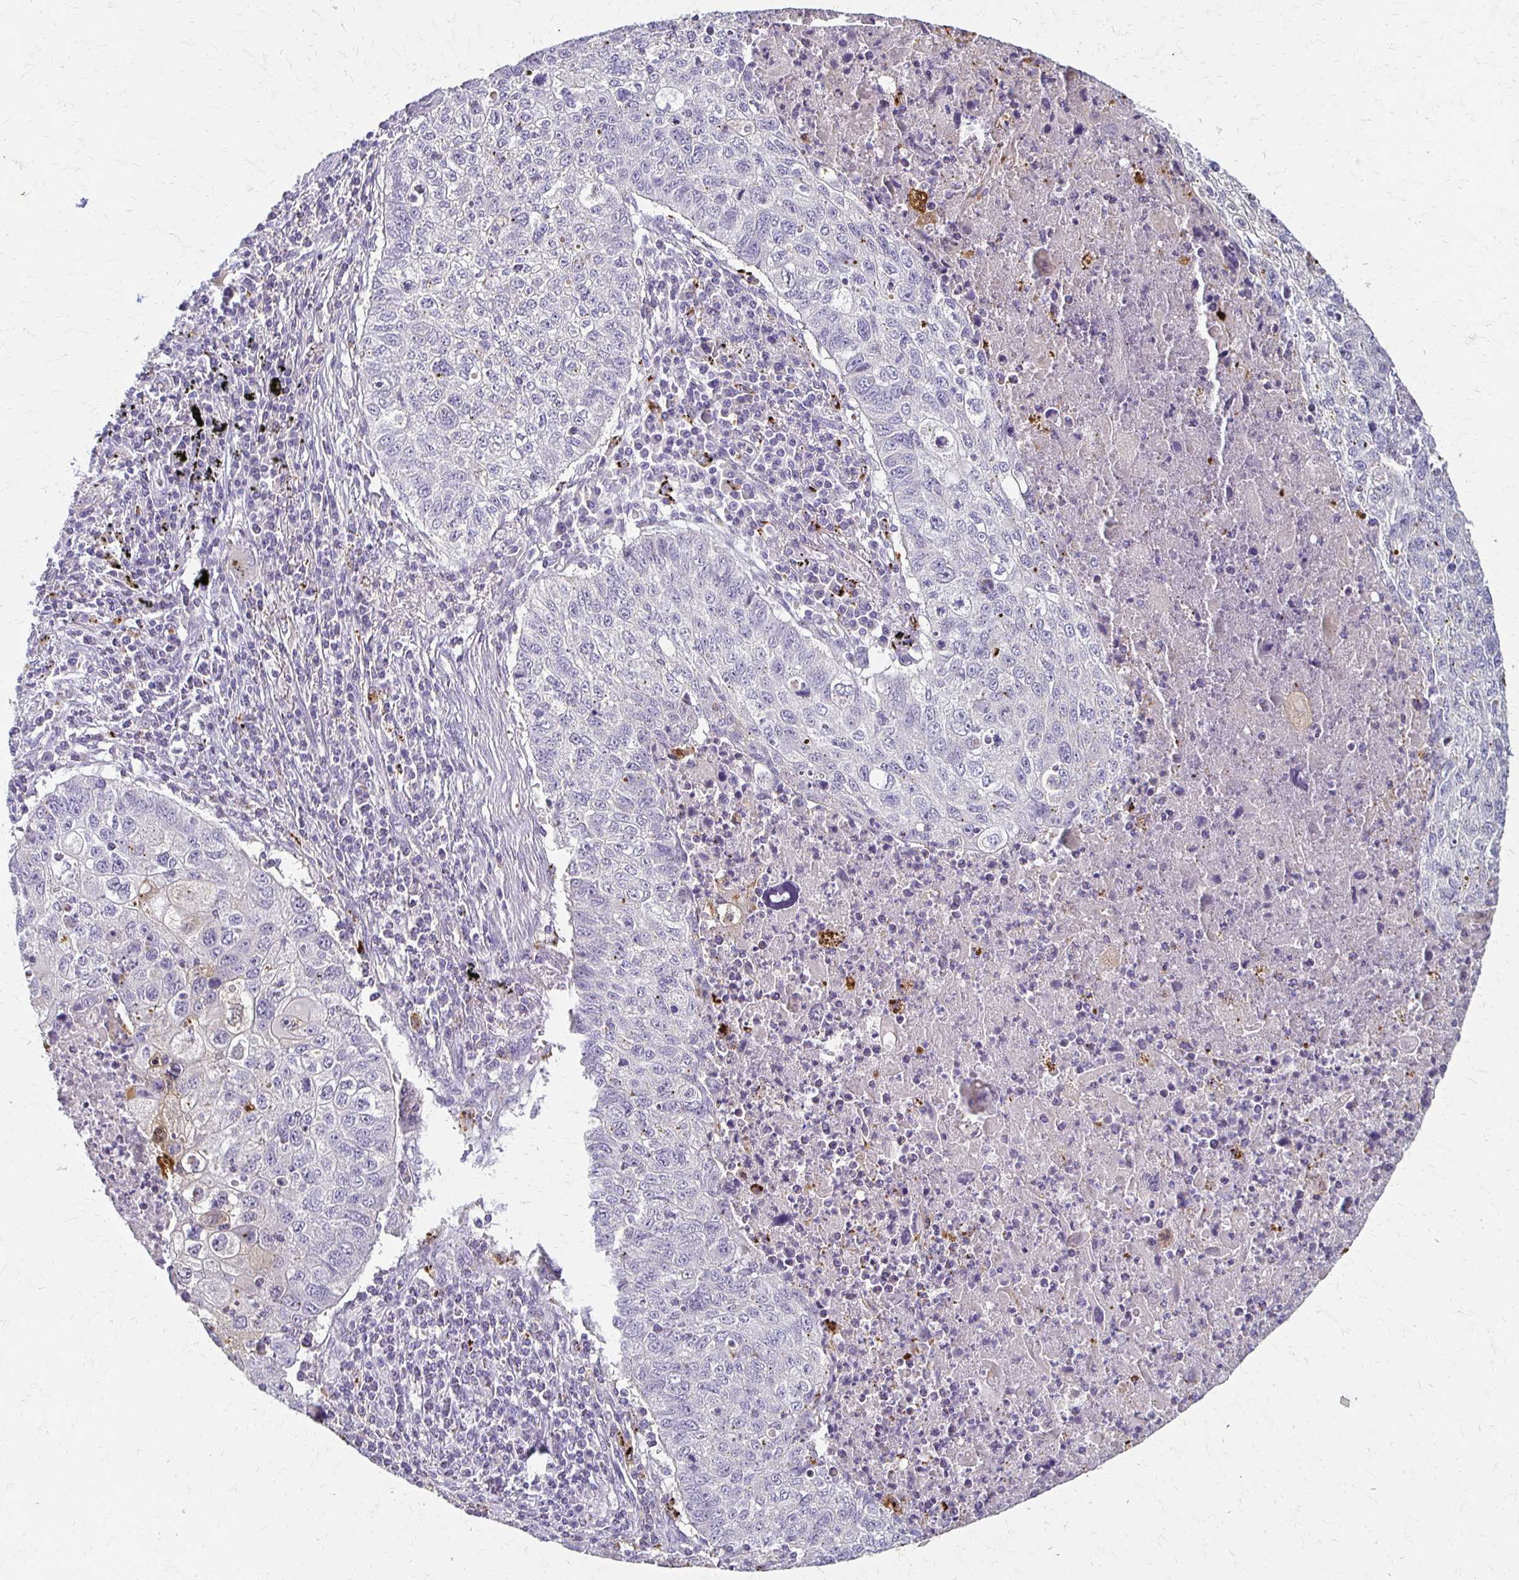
{"staining": {"intensity": "negative", "quantity": "none", "location": "none"}, "tissue": "lung cancer", "cell_type": "Tumor cells", "image_type": "cancer", "snomed": [{"axis": "morphology", "description": "Normal morphology"}, {"axis": "morphology", "description": "Aneuploidy"}, {"axis": "morphology", "description": "Squamous cell carcinoma, NOS"}, {"axis": "topography", "description": "Lymph node"}, {"axis": "topography", "description": "Lung"}], "caption": "Immunohistochemical staining of human lung squamous cell carcinoma demonstrates no significant positivity in tumor cells.", "gene": "BBS12", "patient": {"sex": "female", "age": 76}}